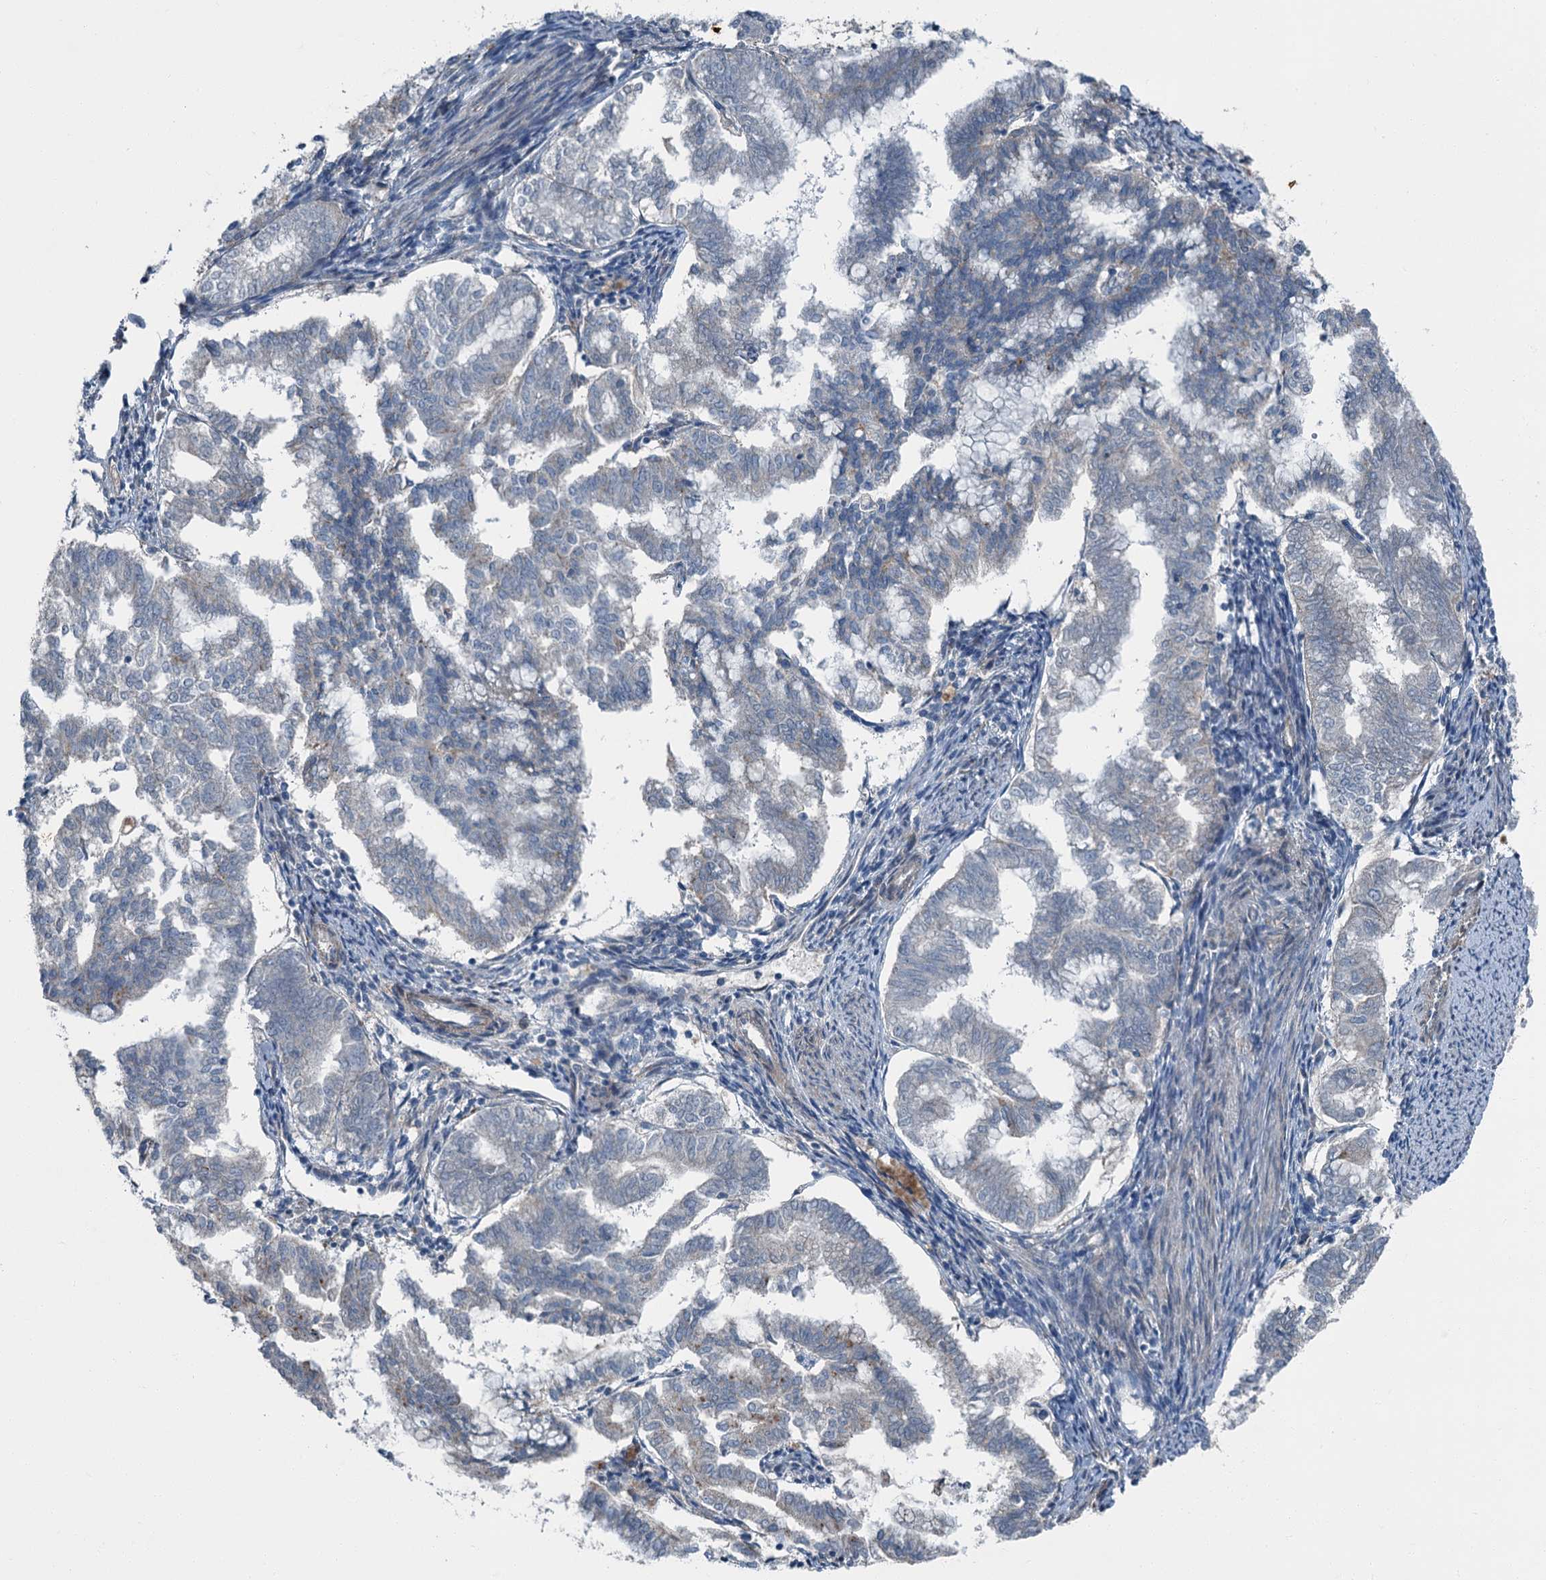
{"staining": {"intensity": "negative", "quantity": "none", "location": "none"}, "tissue": "endometrial cancer", "cell_type": "Tumor cells", "image_type": "cancer", "snomed": [{"axis": "morphology", "description": "Adenocarcinoma, NOS"}, {"axis": "topography", "description": "Endometrium"}], "caption": "Immunohistochemistry photomicrograph of neoplastic tissue: human endometrial cancer stained with DAB (3,3'-diaminobenzidine) exhibits no significant protein expression in tumor cells.", "gene": "AXL", "patient": {"sex": "female", "age": 79}}